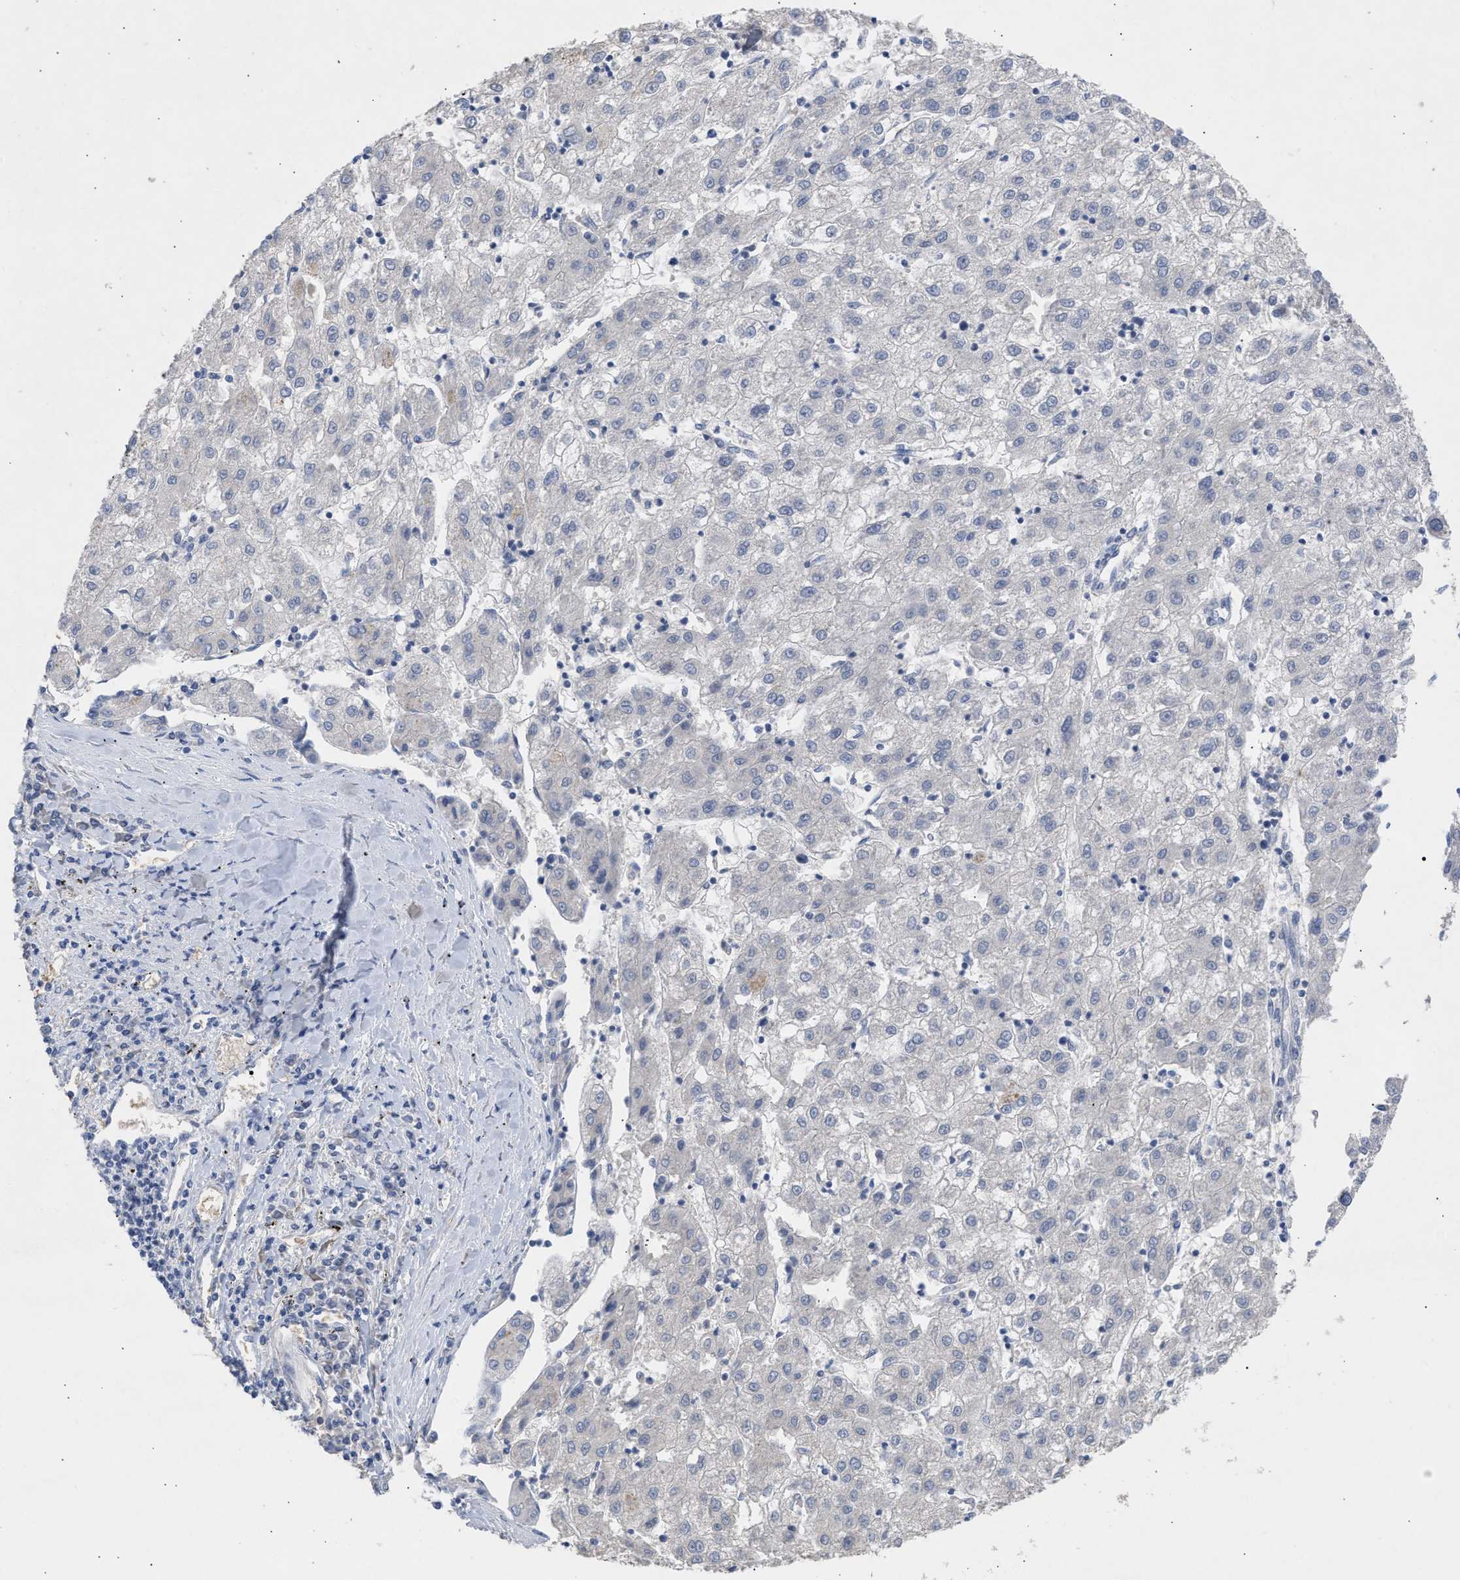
{"staining": {"intensity": "negative", "quantity": "none", "location": "none"}, "tissue": "liver cancer", "cell_type": "Tumor cells", "image_type": "cancer", "snomed": [{"axis": "morphology", "description": "Carcinoma, Hepatocellular, NOS"}, {"axis": "topography", "description": "Liver"}], "caption": "Liver cancer (hepatocellular carcinoma) was stained to show a protein in brown. There is no significant staining in tumor cells.", "gene": "SELENOM", "patient": {"sex": "male", "age": 72}}